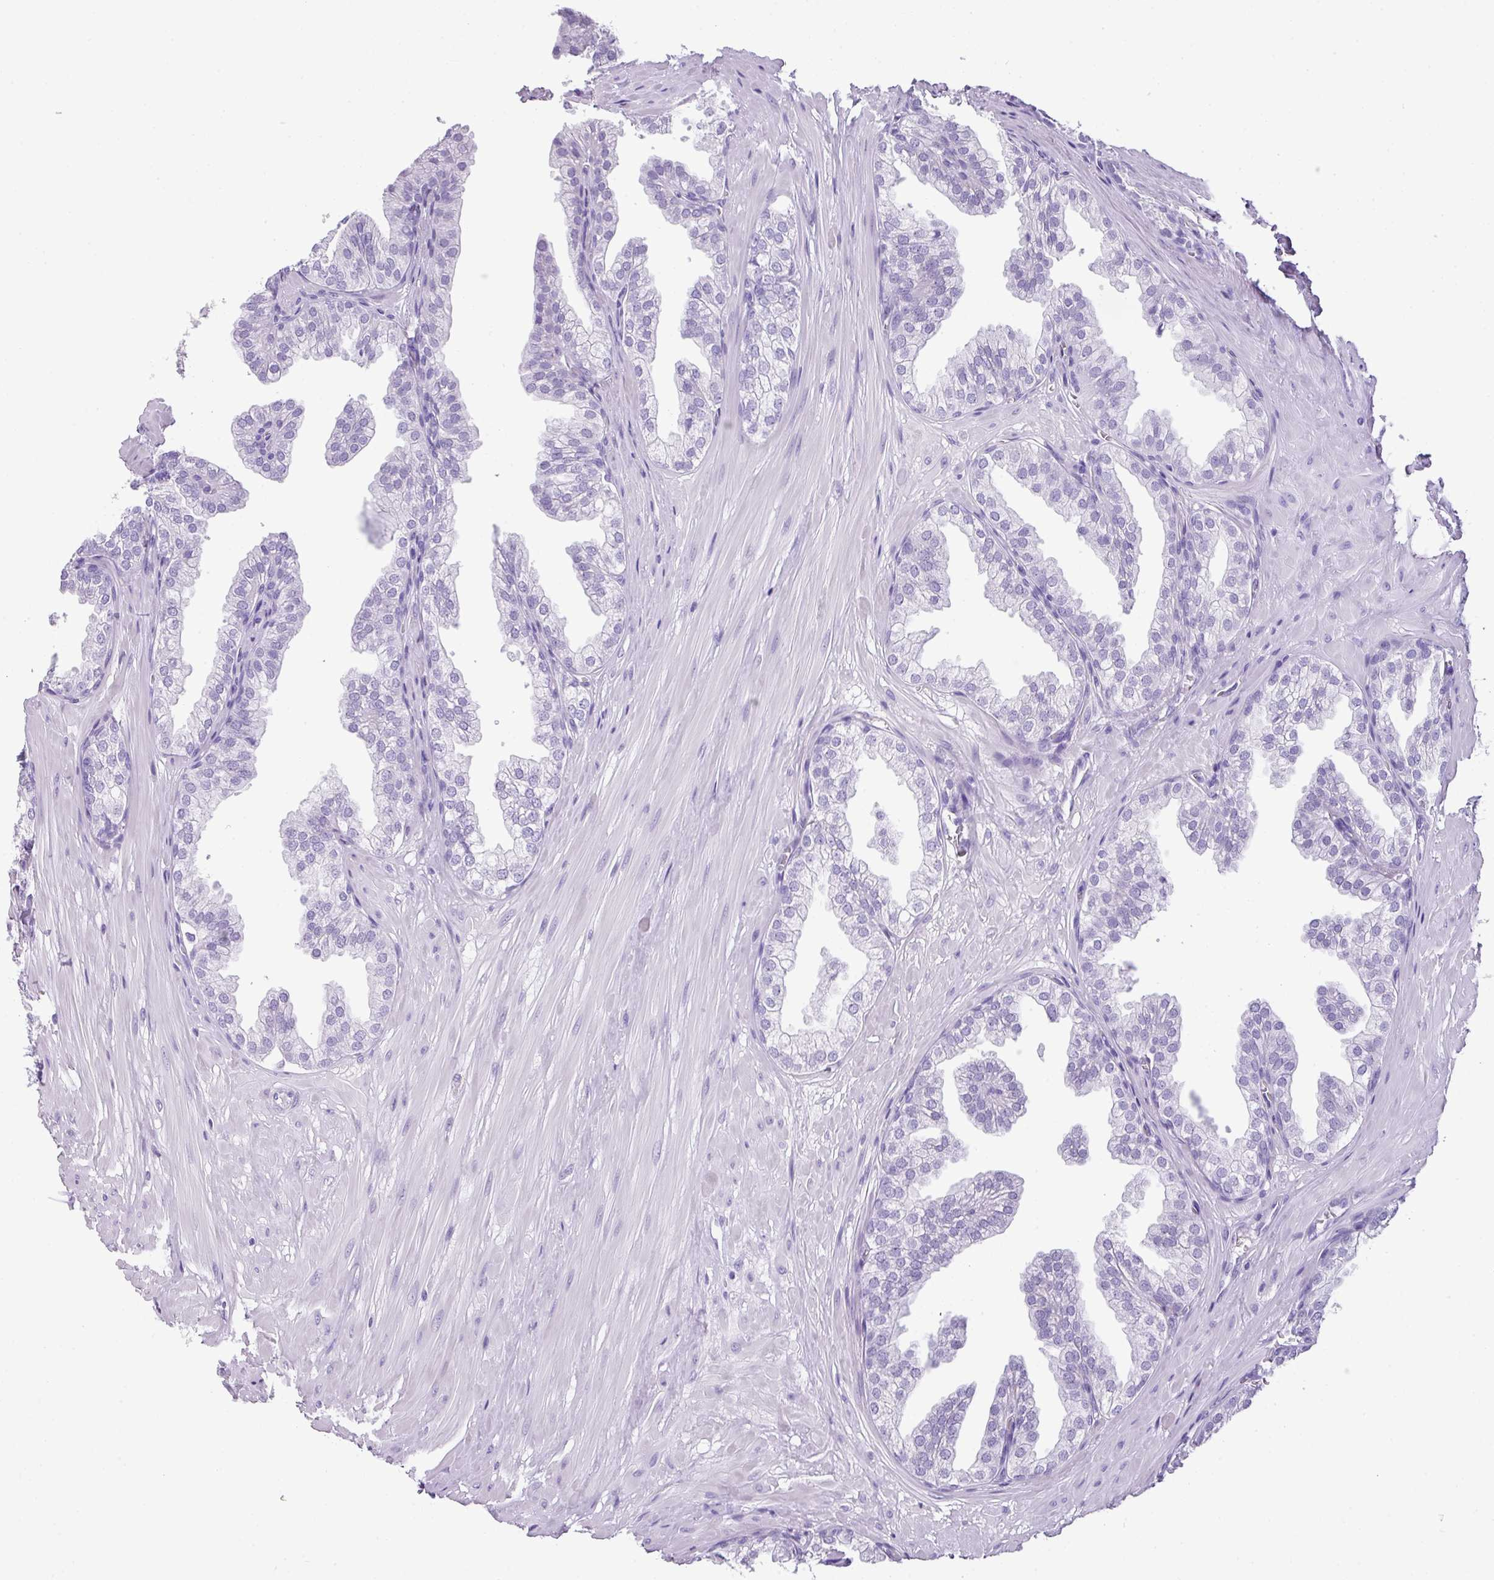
{"staining": {"intensity": "negative", "quantity": "none", "location": "none"}, "tissue": "prostate", "cell_type": "Glandular cells", "image_type": "normal", "snomed": [{"axis": "morphology", "description": "Normal tissue, NOS"}, {"axis": "topography", "description": "Prostate"}, {"axis": "topography", "description": "Peripheral nerve tissue"}], "caption": "DAB immunohistochemical staining of benign human prostate demonstrates no significant expression in glandular cells. The staining is performed using DAB brown chromogen with nuclei counter-stained in using hematoxylin.", "gene": "TNP1", "patient": {"sex": "male", "age": 55}}